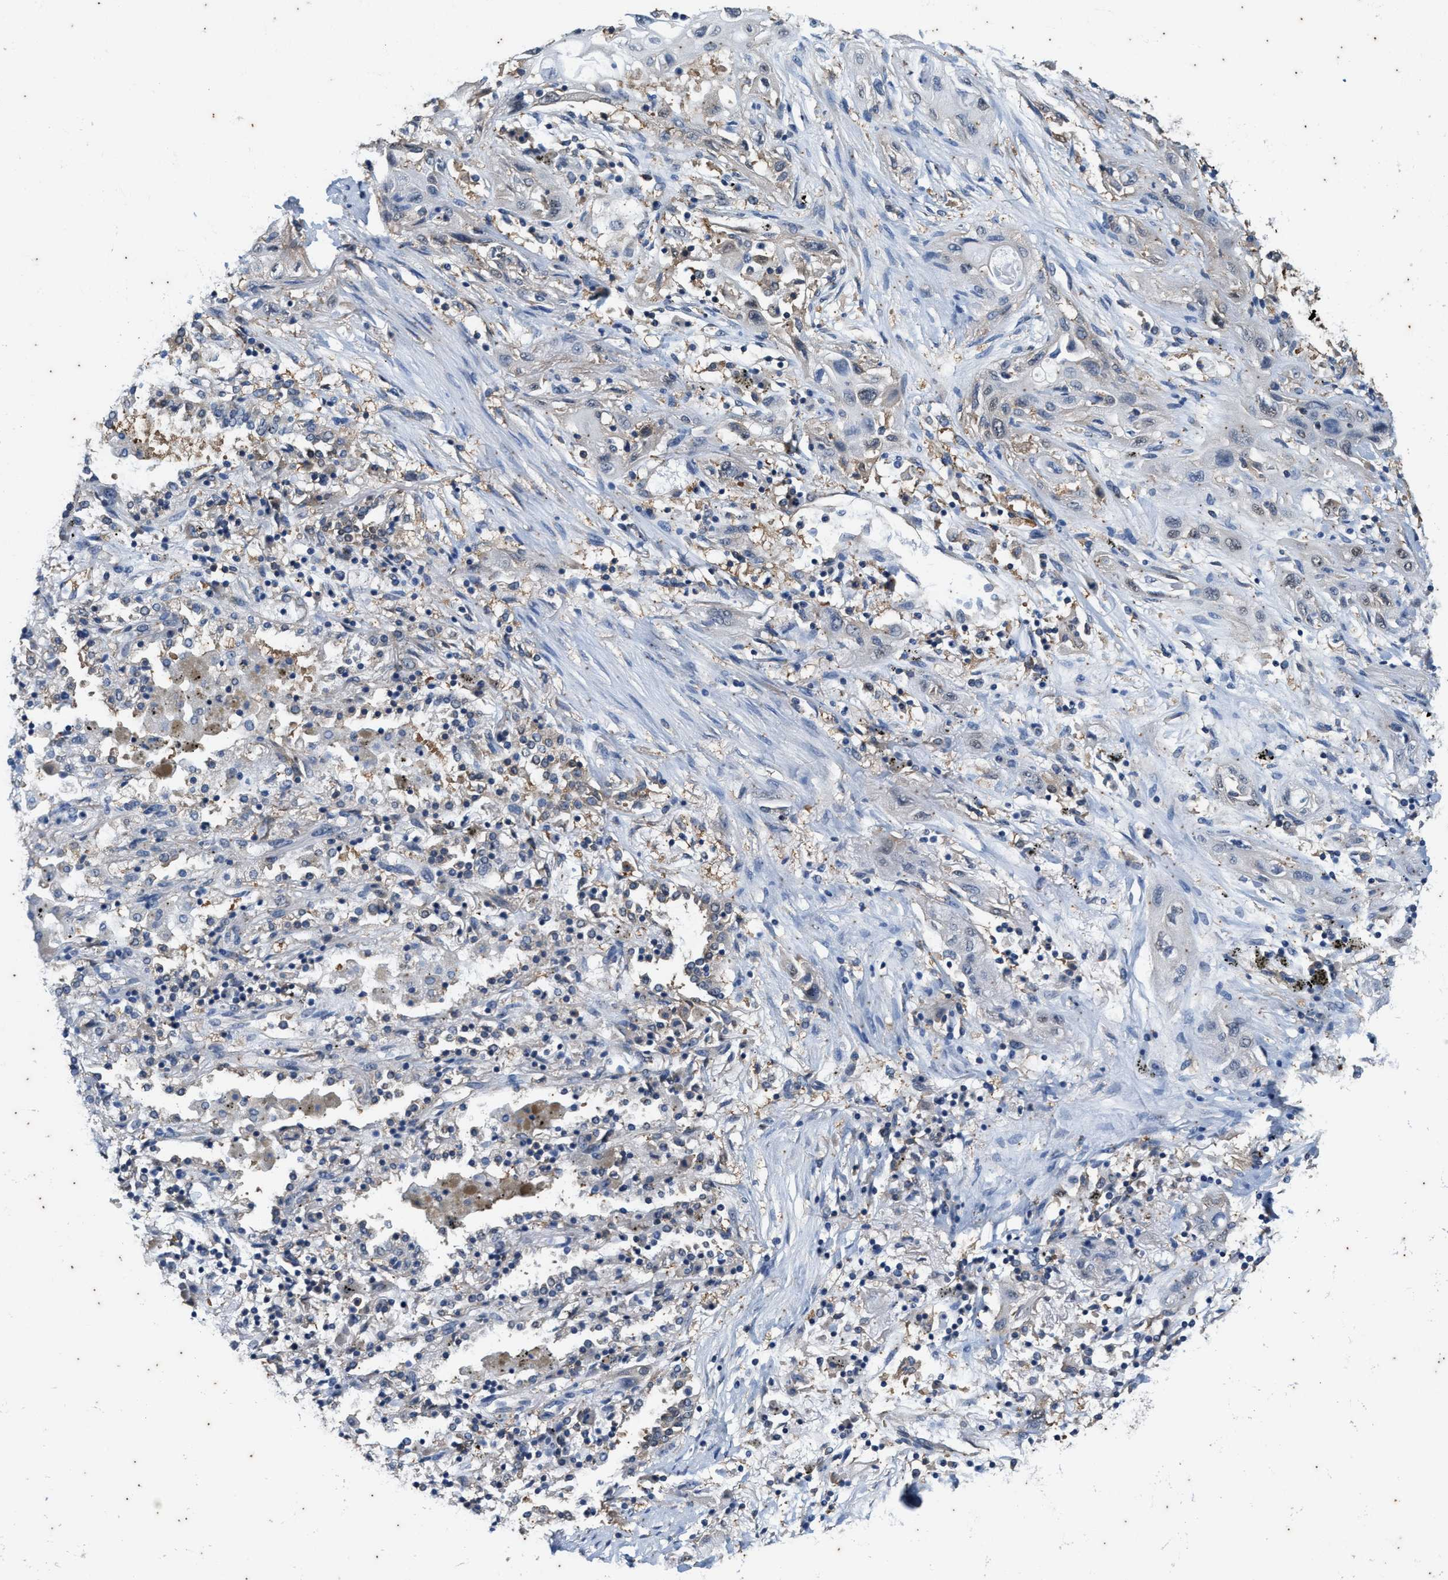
{"staining": {"intensity": "negative", "quantity": "none", "location": "none"}, "tissue": "lung cancer", "cell_type": "Tumor cells", "image_type": "cancer", "snomed": [{"axis": "morphology", "description": "Squamous cell carcinoma, NOS"}, {"axis": "topography", "description": "Lung"}], "caption": "Tumor cells show no significant protein positivity in lung squamous cell carcinoma.", "gene": "COX19", "patient": {"sex": "female", "age": 47}}